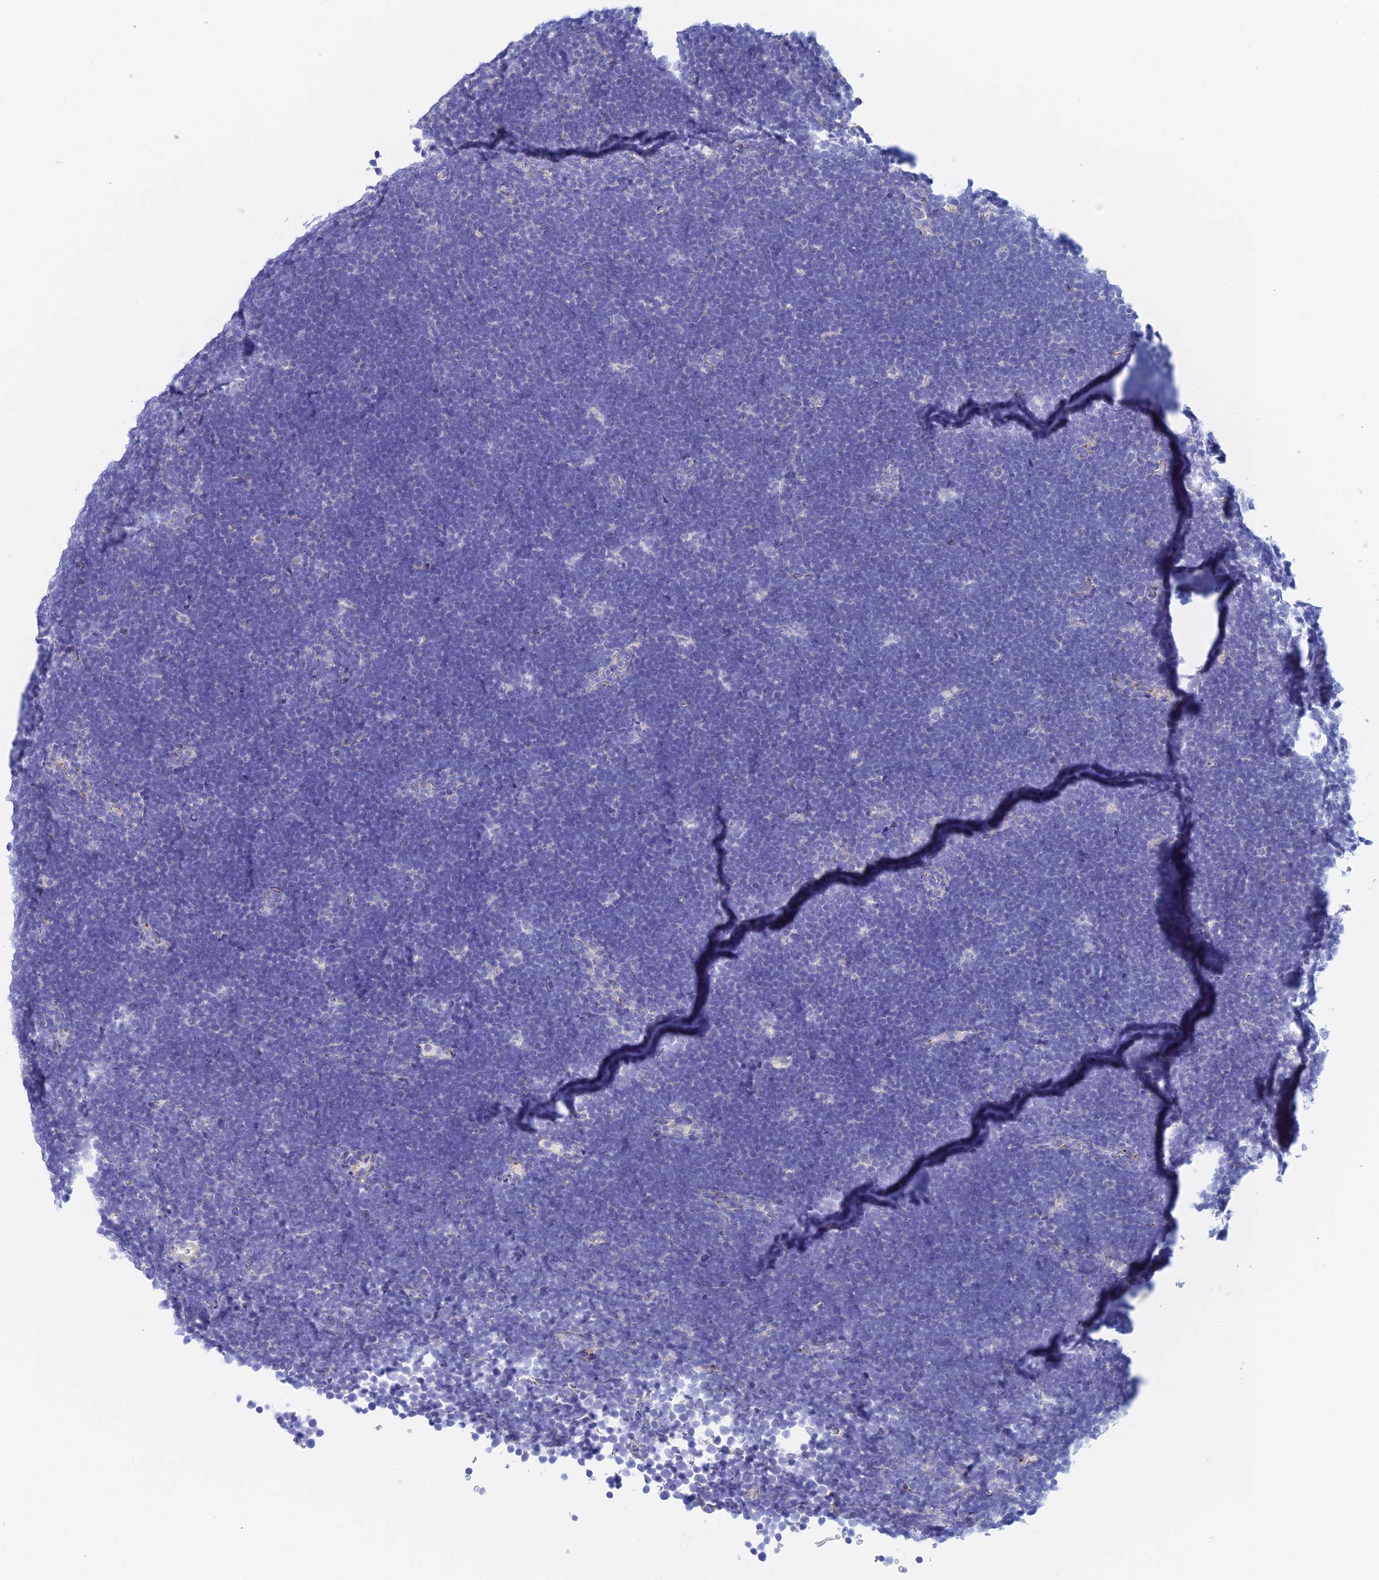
{"staining": {"intensity": "negative", "quantity": "none", "location": "none"}, "tissue": "lymphoma", "cell_type": "Tumor cells", "image_type": "cancer", "snomed": [{"axis": "morphology", "description": "Malignant lymphoma, non-Hodgkin's type, High grade"}, {"axis": "topography", "description": "Lymph node"}], "caption": "IHC of human lymphoma displays no staining in tumor cells.", "gene": "SLC24A3", "patient": {"sex": "male", "age": 13}}